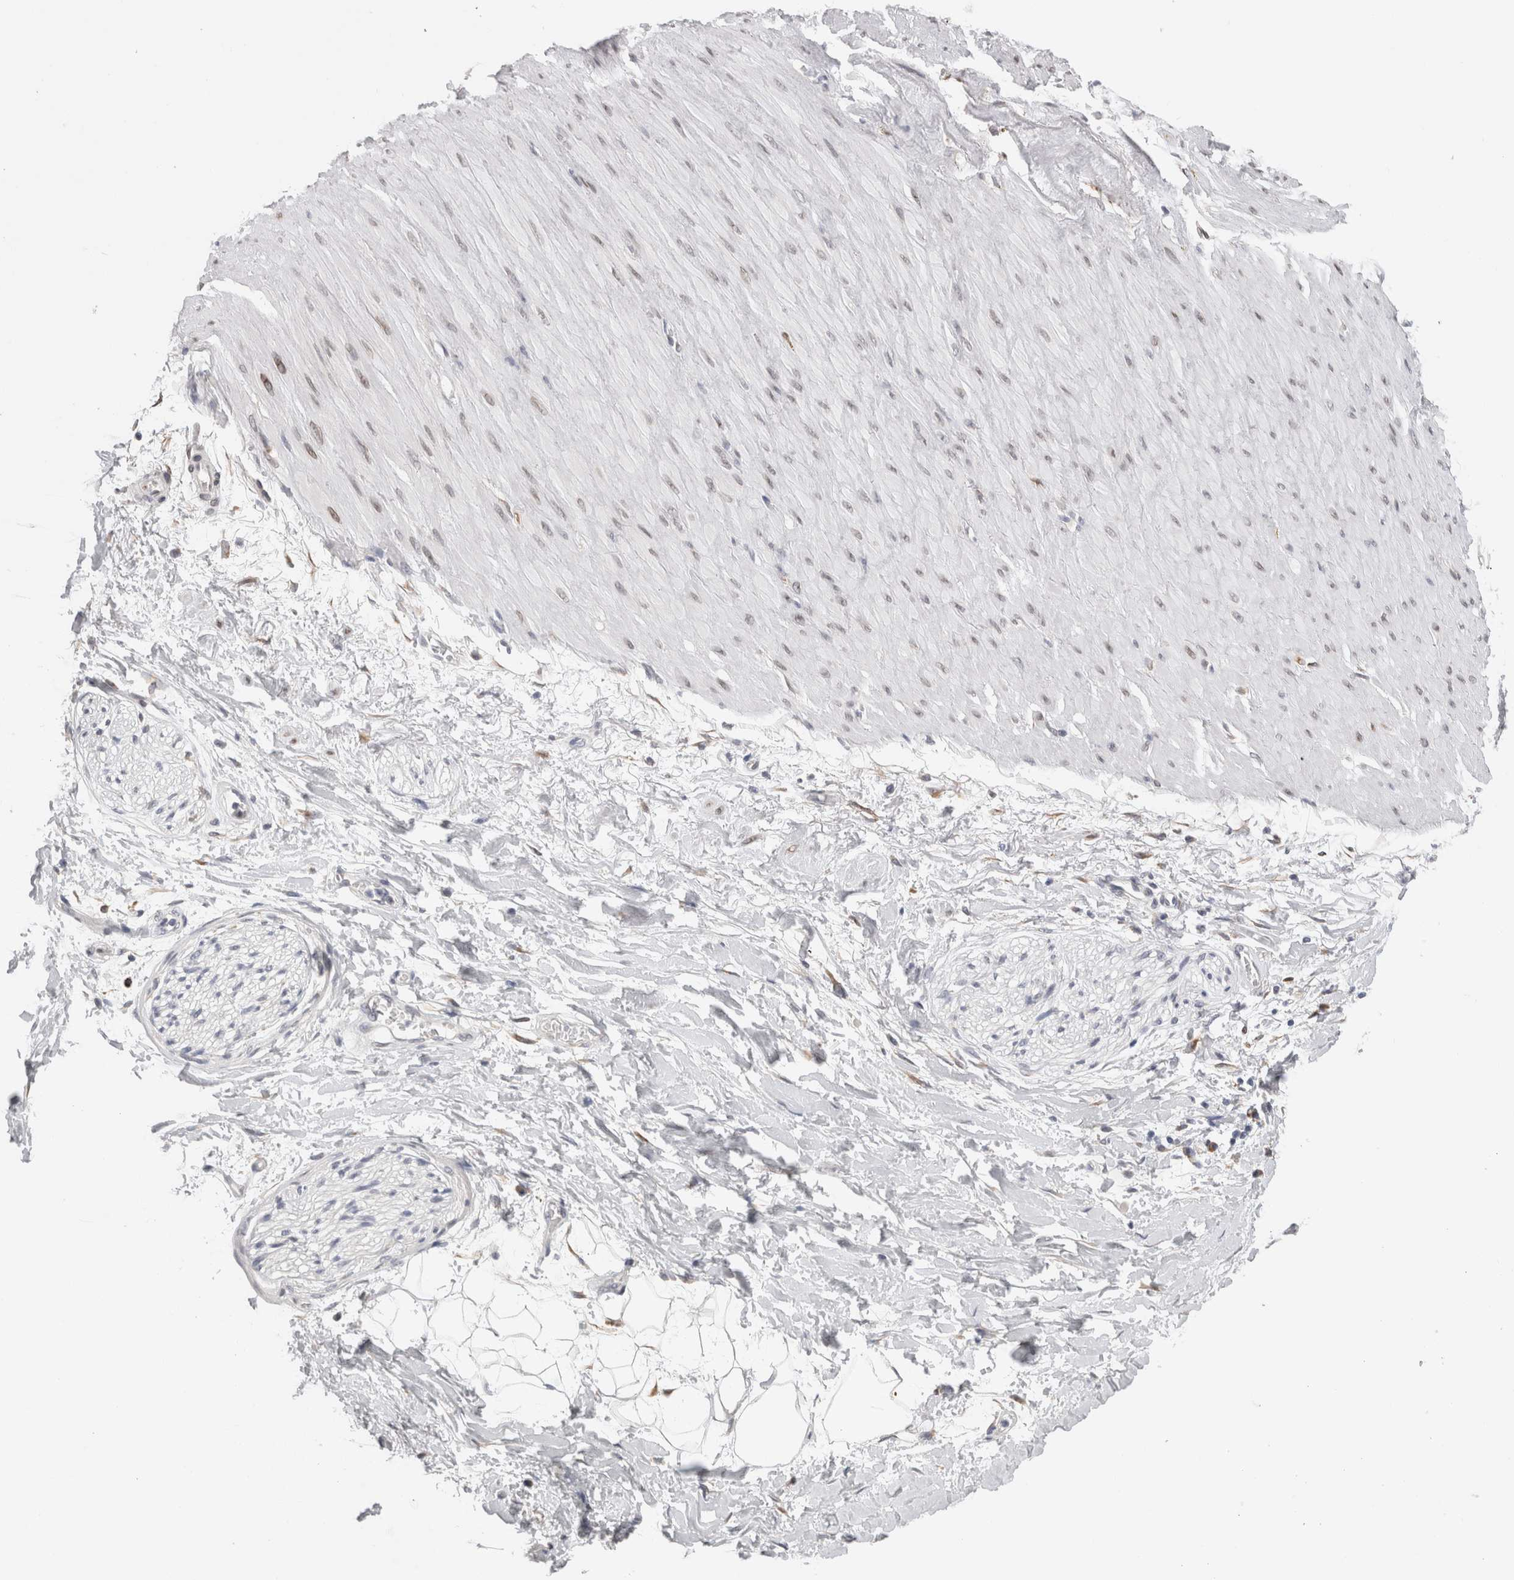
{"staining": {"intensity": "negative", "quantity": "none", "location": "none"}, "tissue": "adipose tissue", "cell_type": "Adipocytes", "image_type": "normal", "snomed": [{"axis": "morphology", "description": "Normal tissue, NOS"}, {"axis": "topography", "description": "Soft tissue"}], "caption": "DAB (3,3'-diaminobenzidine) immunohistochemical staining of benign adipose tissue exhibits no significant expression in adipocytes. The staining is performed using DAB (3,3'-diaminobenzidine) brown chromogen with nuclei counter-stained in using hematoxylin.", "gene": "VCPIP1", "patient": {"sex": "male", "age": 72}}